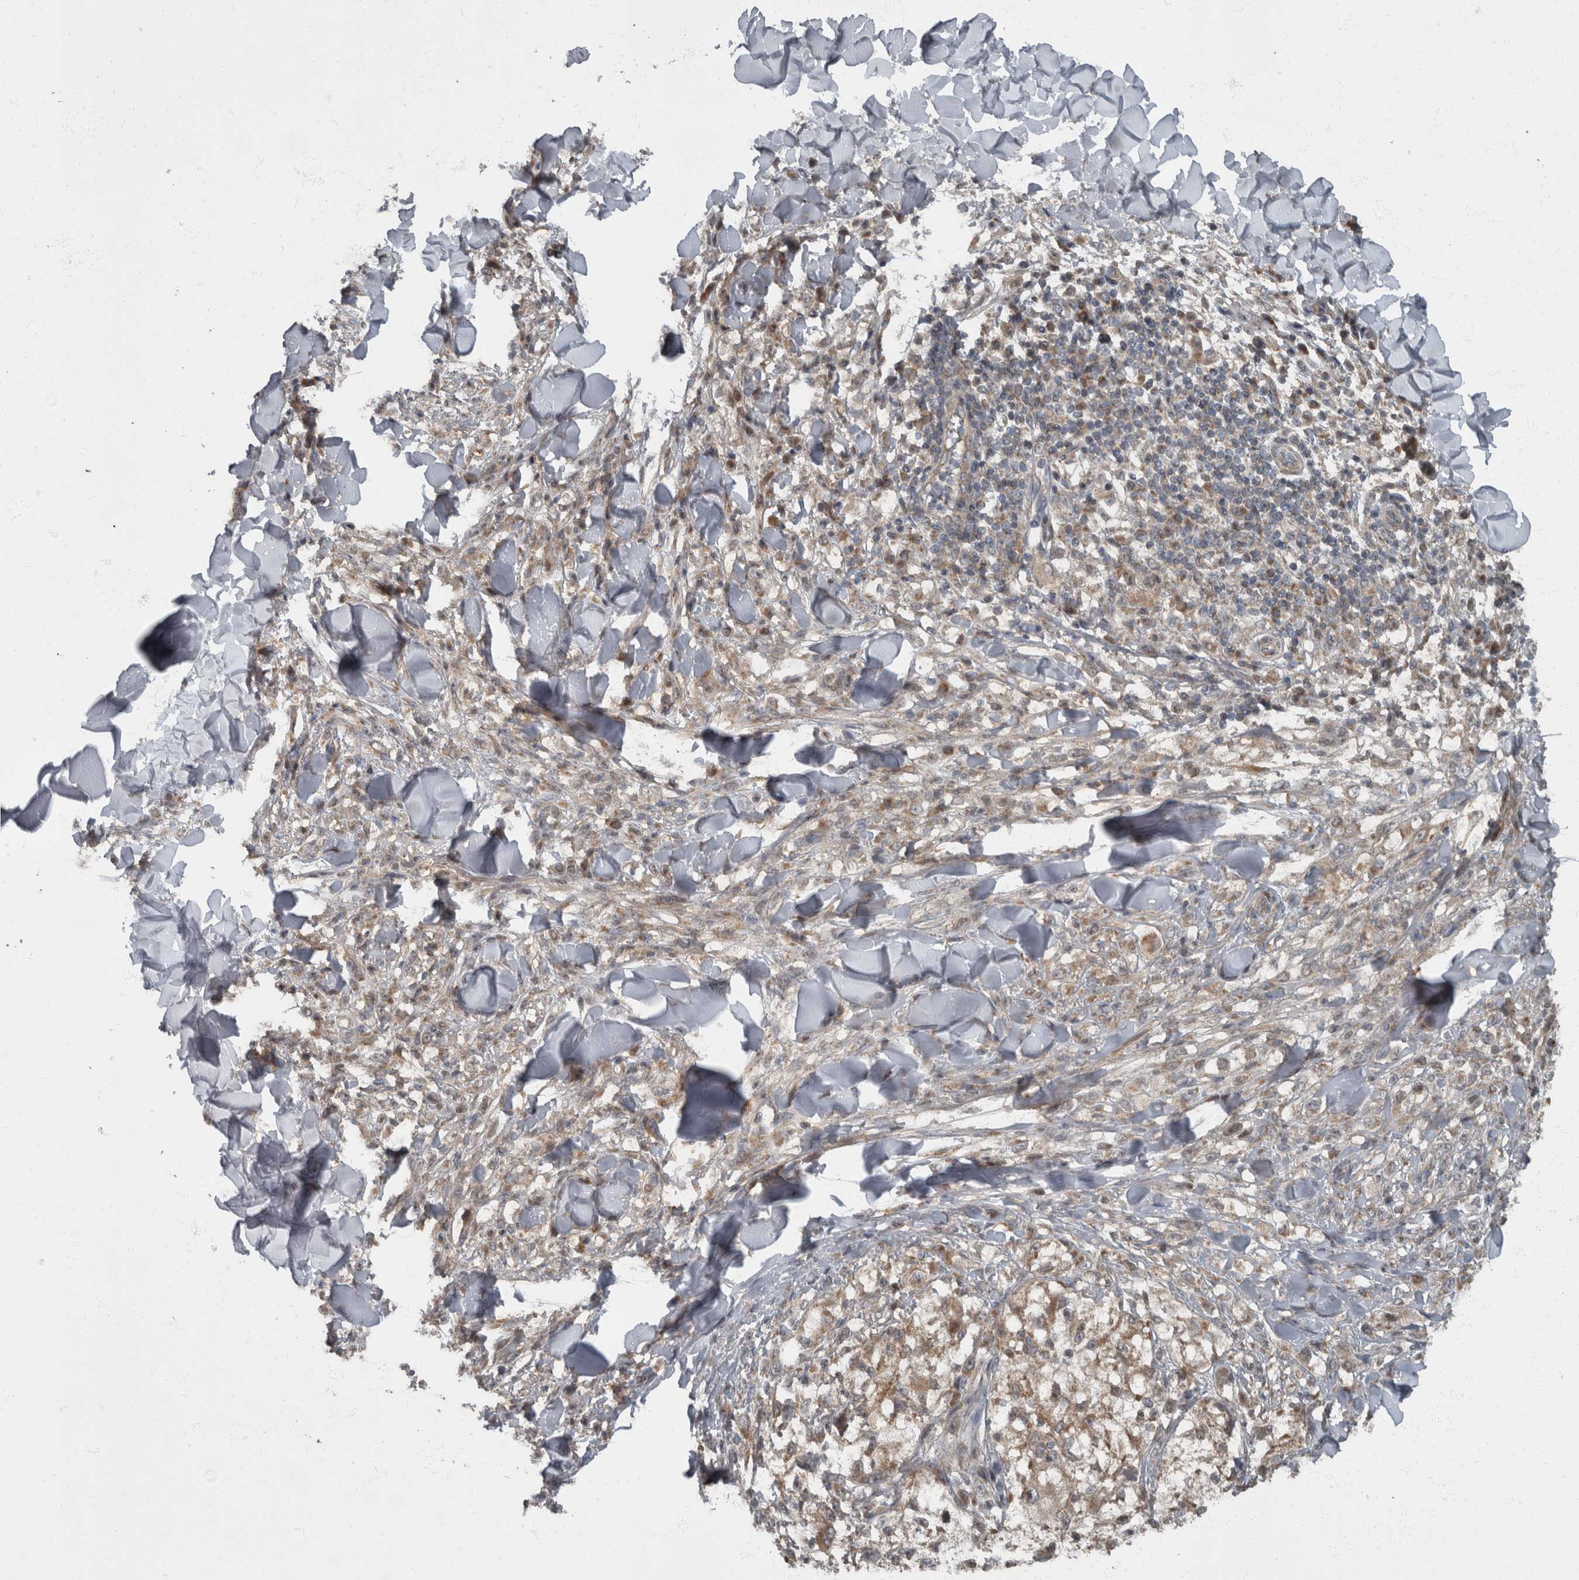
{"staining": {"intensity": "moderate", "quantity": "<25%", "location": "cytoplasmic/membranous"}, "tissue": "melanoma", "cell_type": "Tumor cells", "image_type": "cancer", "snomed": [{"axis": "morphology", "description": "Malignant melanoma, NOS"}, {"axis": "topography", "description": "Skin of head"}], "caption": "Protein staining of malignant melanoma tissue displays moderate cytoplasmic/membranous staining in approximately <25% of tumor cells. The staining was performed using DAB to visualize the protein expression in brown, while the nuclei were stained in blue with hematoxylin (Magnification: 20x).", "gene": "RABGGTB", "patient": {"sex": "male", "age": 83}}